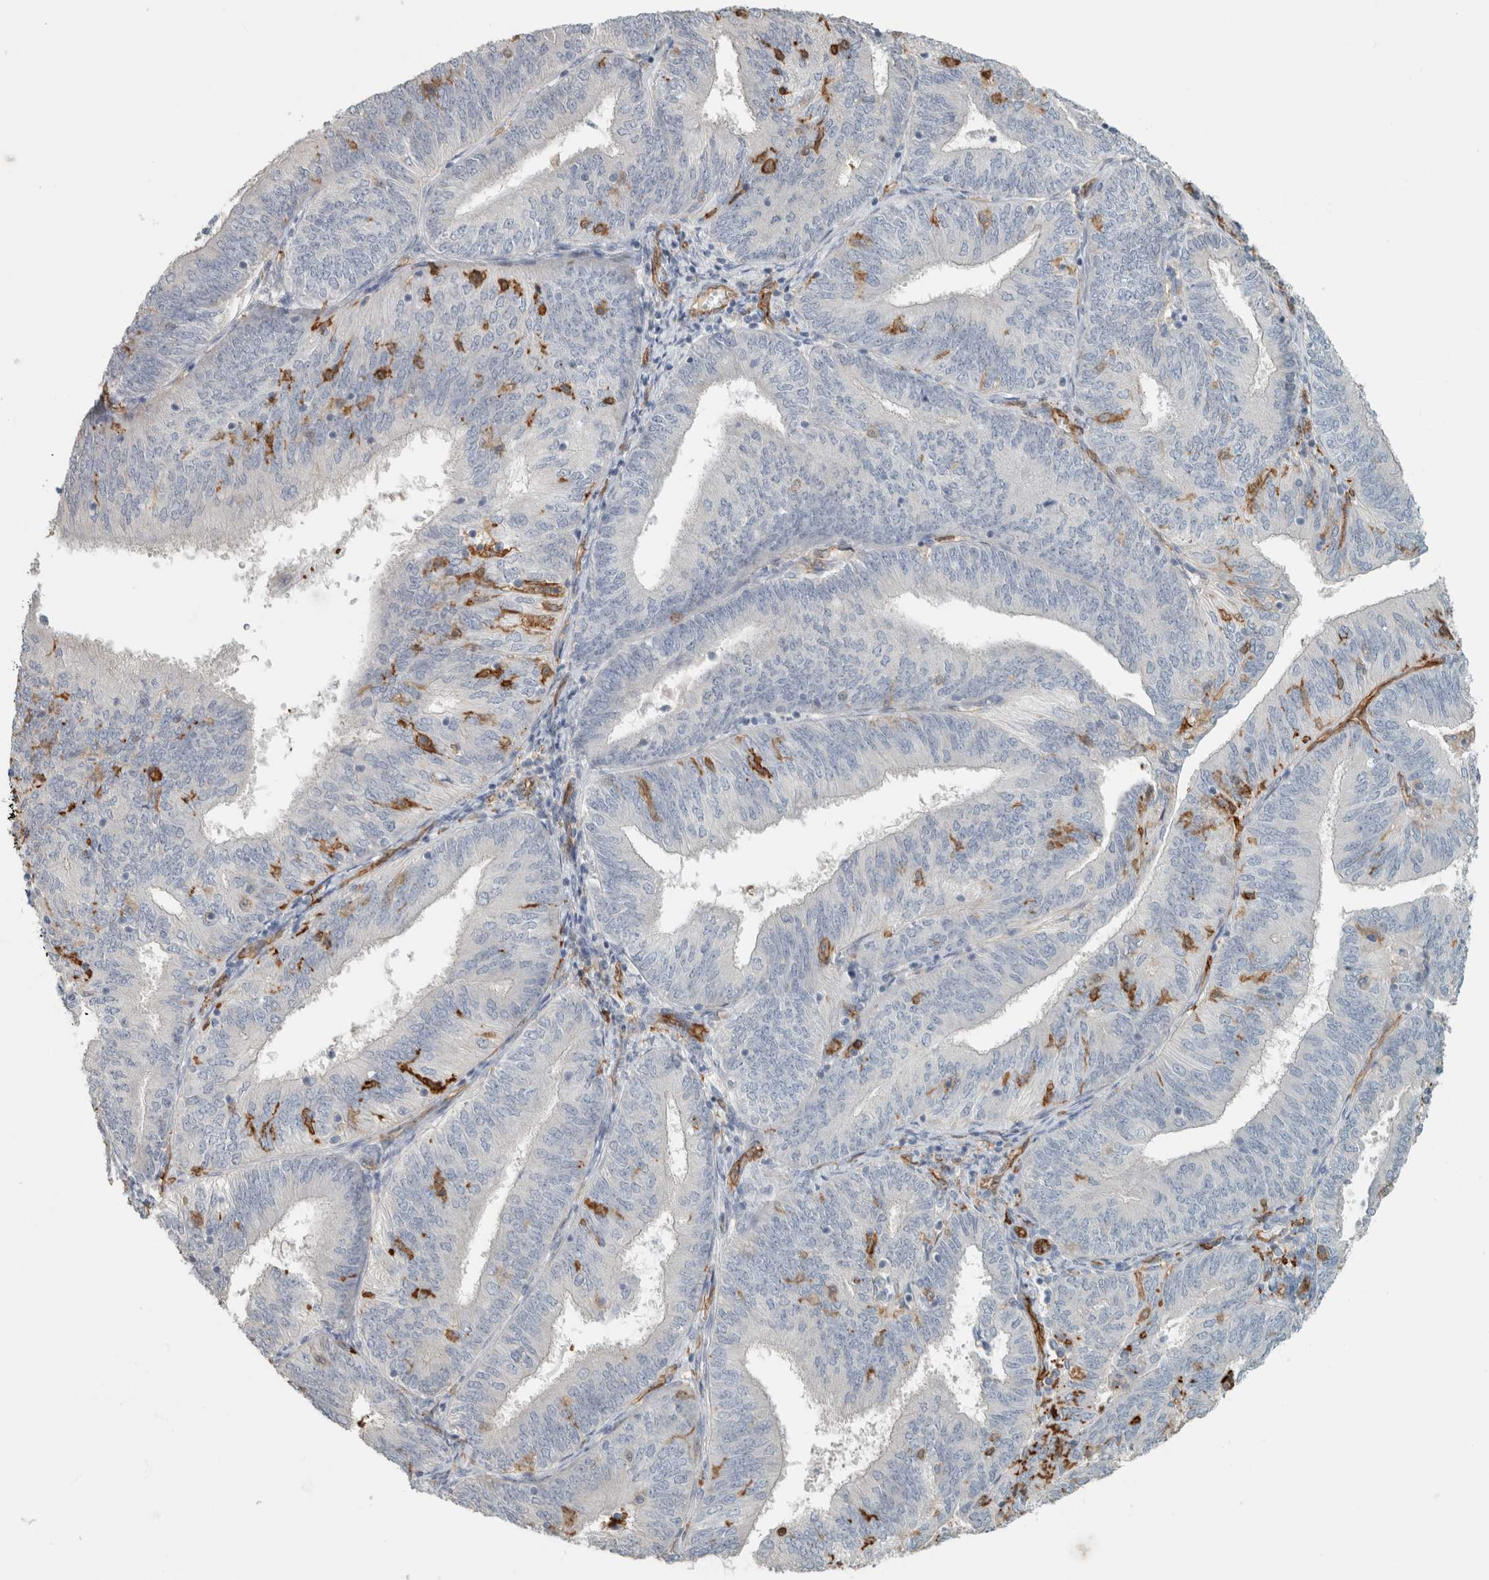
{"staining": {"intensity": "negative", "quantity": "none", "location": "none"}, "tissue": "endometrial cancer", "cell_type": "Tumor cells", "image_type": "cancer", "snomed": [{"axis": "morphology", "description": "Adenocarcinoma, NOS"}, {"axis": "topography", "description": "Endometrium"}], "caption": "There is no significant expression in tumor cells of adenocarcinoma (endometrial).", "gene": "SCIN", "patient": {"sex": "female", "age": 58}}